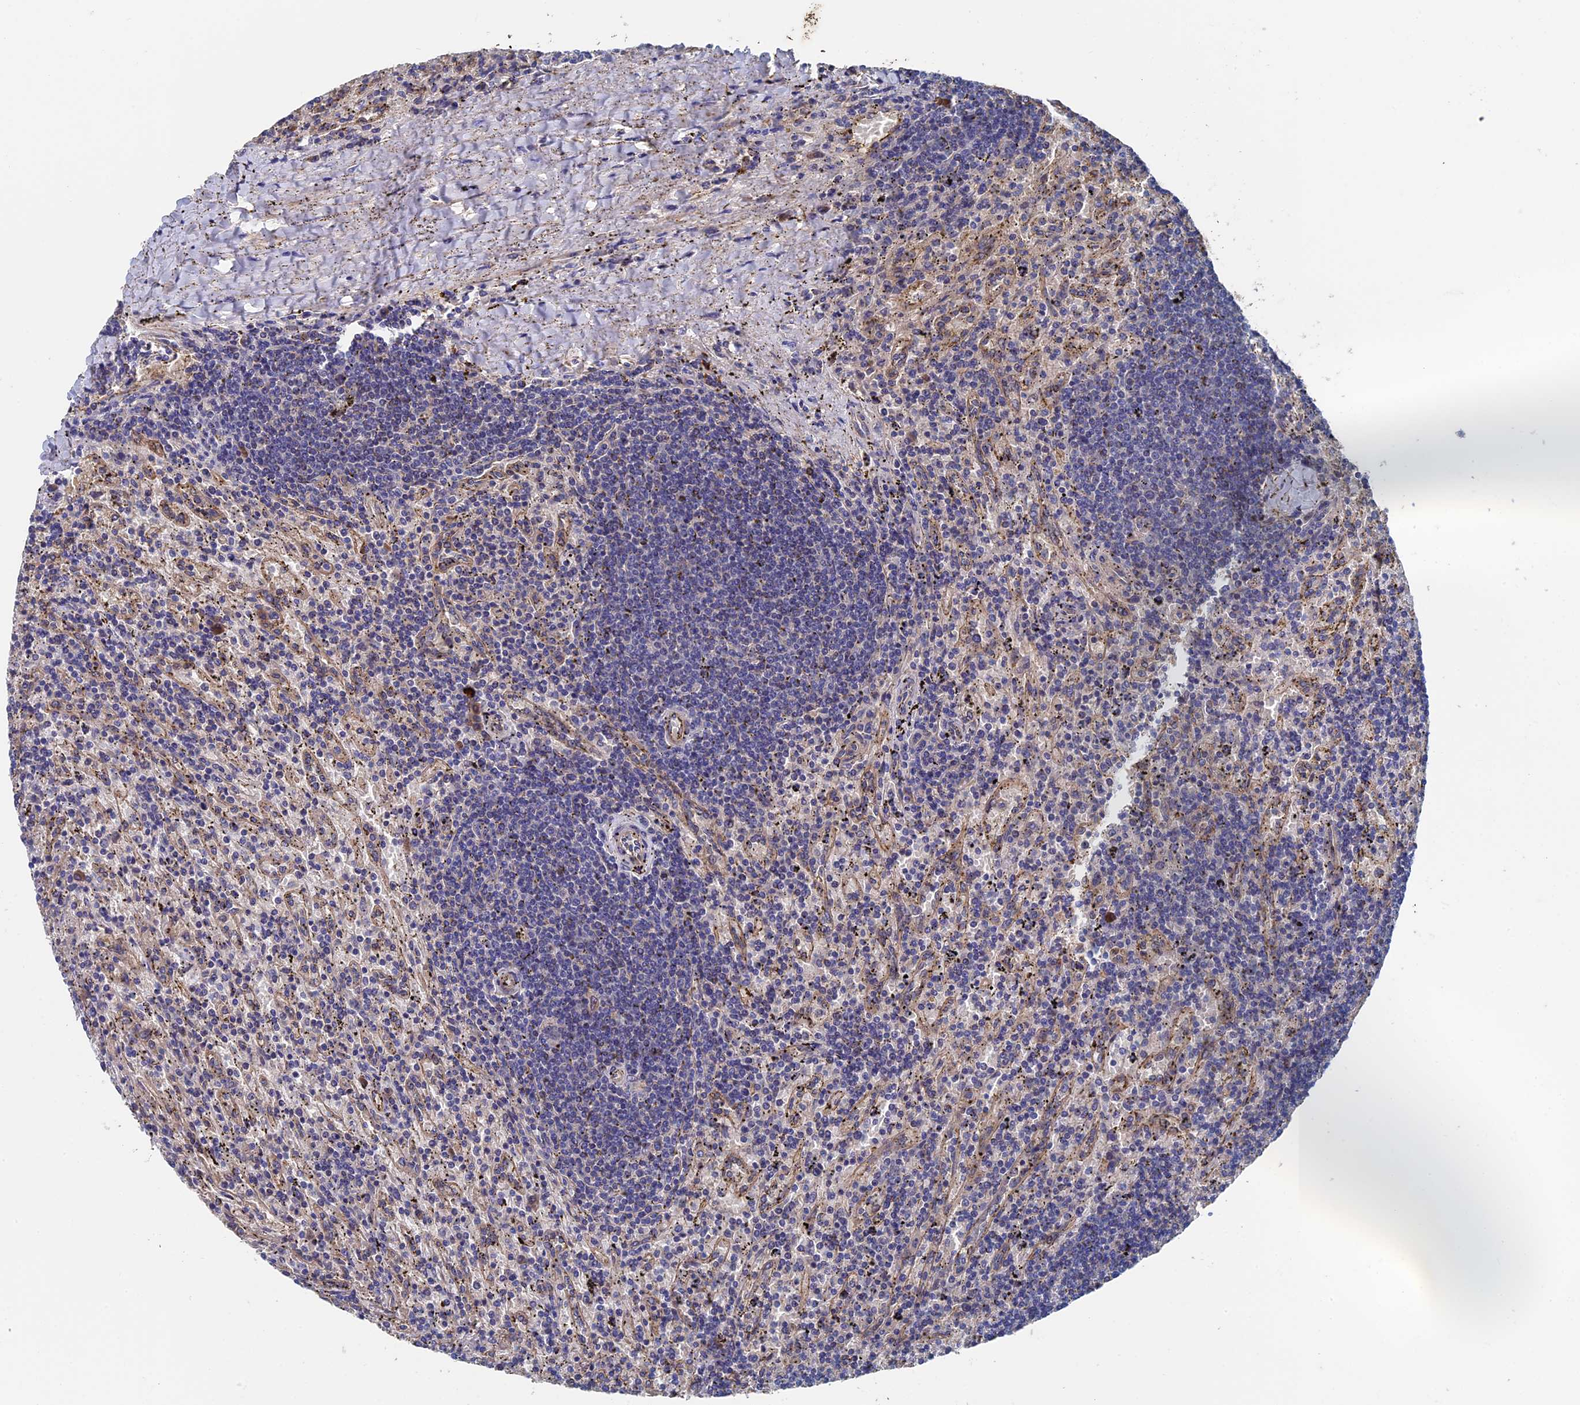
{"staining": {"intensity": "negative", "quantity": "none", "location": "none"}, "tissue": "lymphoma", "cell_type": "Tumor cells", "image_type": "cancer", "snomed": [{"axis": "morphology", "description": "Malignant lymphoma, non-Hodgkin's type, Low grade"}, {"axis": "topography", "description": "Spleen"}], "caption": "IHC image of human low-grade malignant lymphoma, non-Hodgkin's type stained for a protein (brown), which displays no staining in tumor cells. (DAB immunohistochemistry (IHC) with hematoxylin counter stain).", "gene": "RPUSD1", "patient": {"sex": "male", "age": 76}}